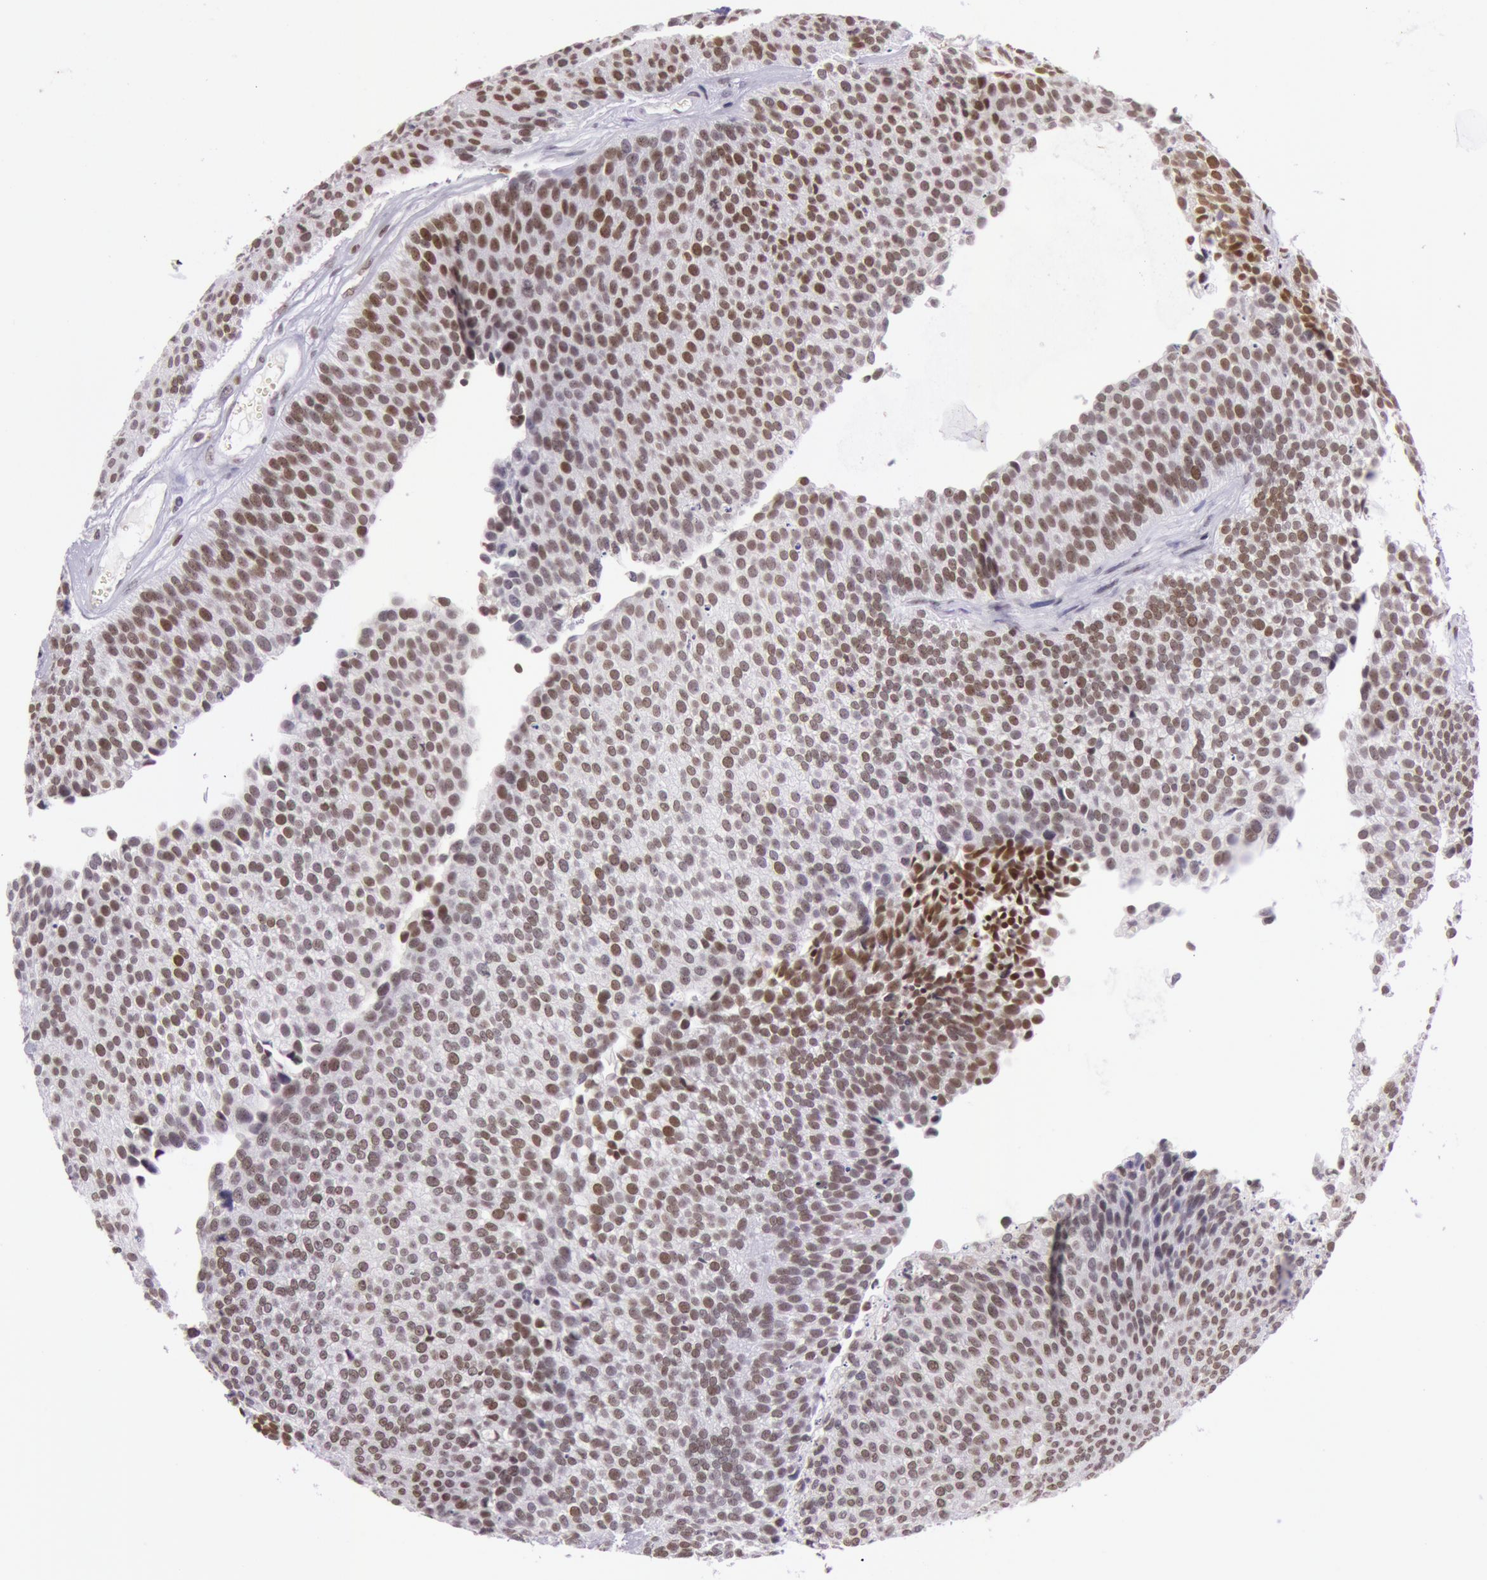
{"staining": {"intensity": "moderate", "quantity": ">75%", "location": "nuclear"}, "tissue": "urothelial cancer", "cell_type": "Tumor cells", "image_type": "cancer", "snomed": [{"axis": "morphology", "description": "Urothelial carcinoma, Low grade"}, {"axis": "topography", "description": "Urinary bladder"}], "caption": "Tumor cells display medium levels of moderate nuclear positivity in approximately >75% of cells in human urothelial cancer. (DAB = brown stain, brightfield microscopy at high magnification).", "gene": "NBN", "patient": {"sex": "male", "age": 84}}